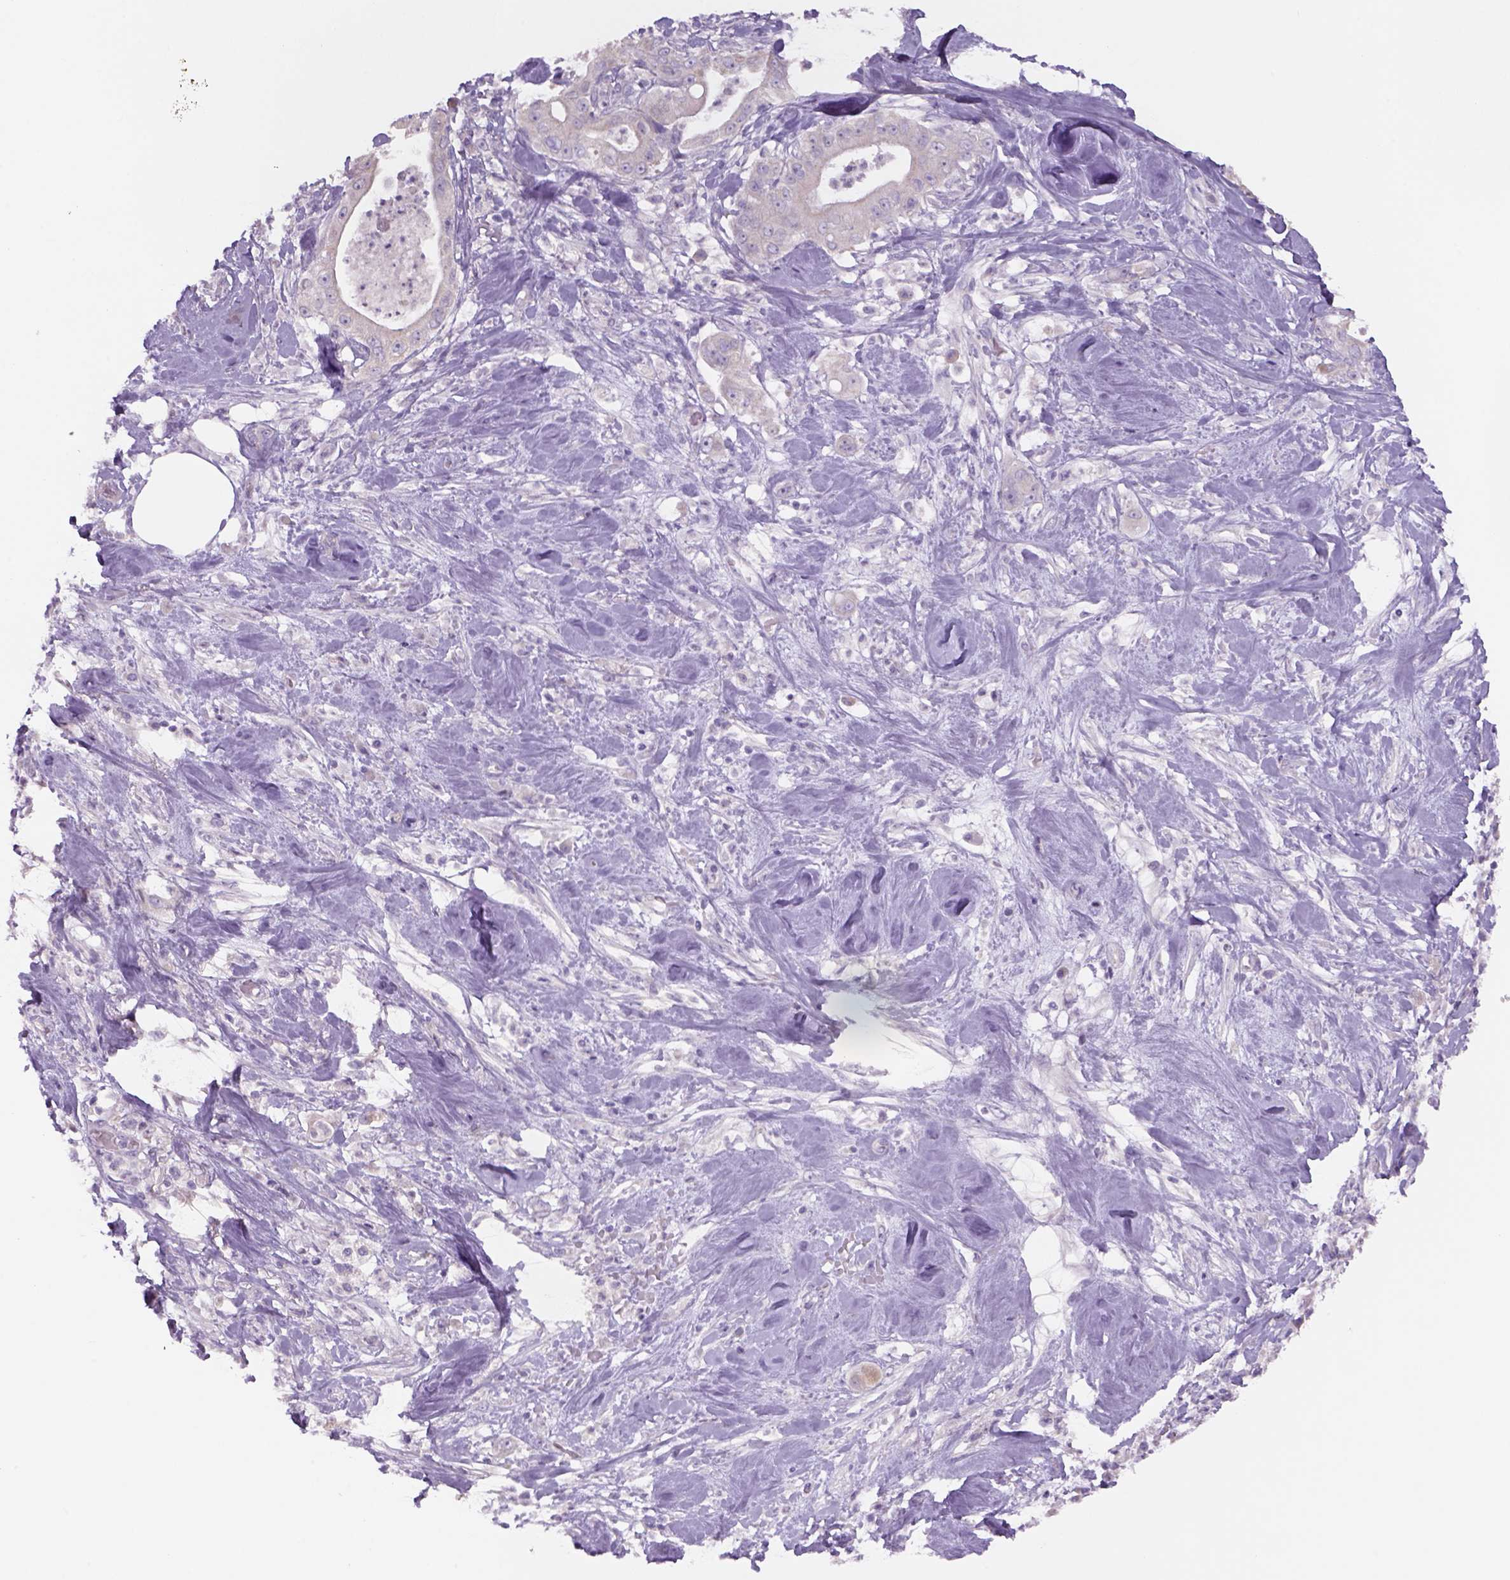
{"staining": {"intensity": "negative", "quantity": "none", "location": "none"}, "tissue": "pancreatic cancer", "cell_type": "Tumor cells", "image_type": "cancer", "snomed": [{"axis": "morphology", "description": "Adenocarcinoma, NOS"}, {"axis": "topography", "description": "Pancreas"}], "caption": "Tumor cells are negative for protein expression in human adenocarcinoma (pancreatic).", "gene": "ADGRV1", "patient": {"sex": "male", "age": 71}}